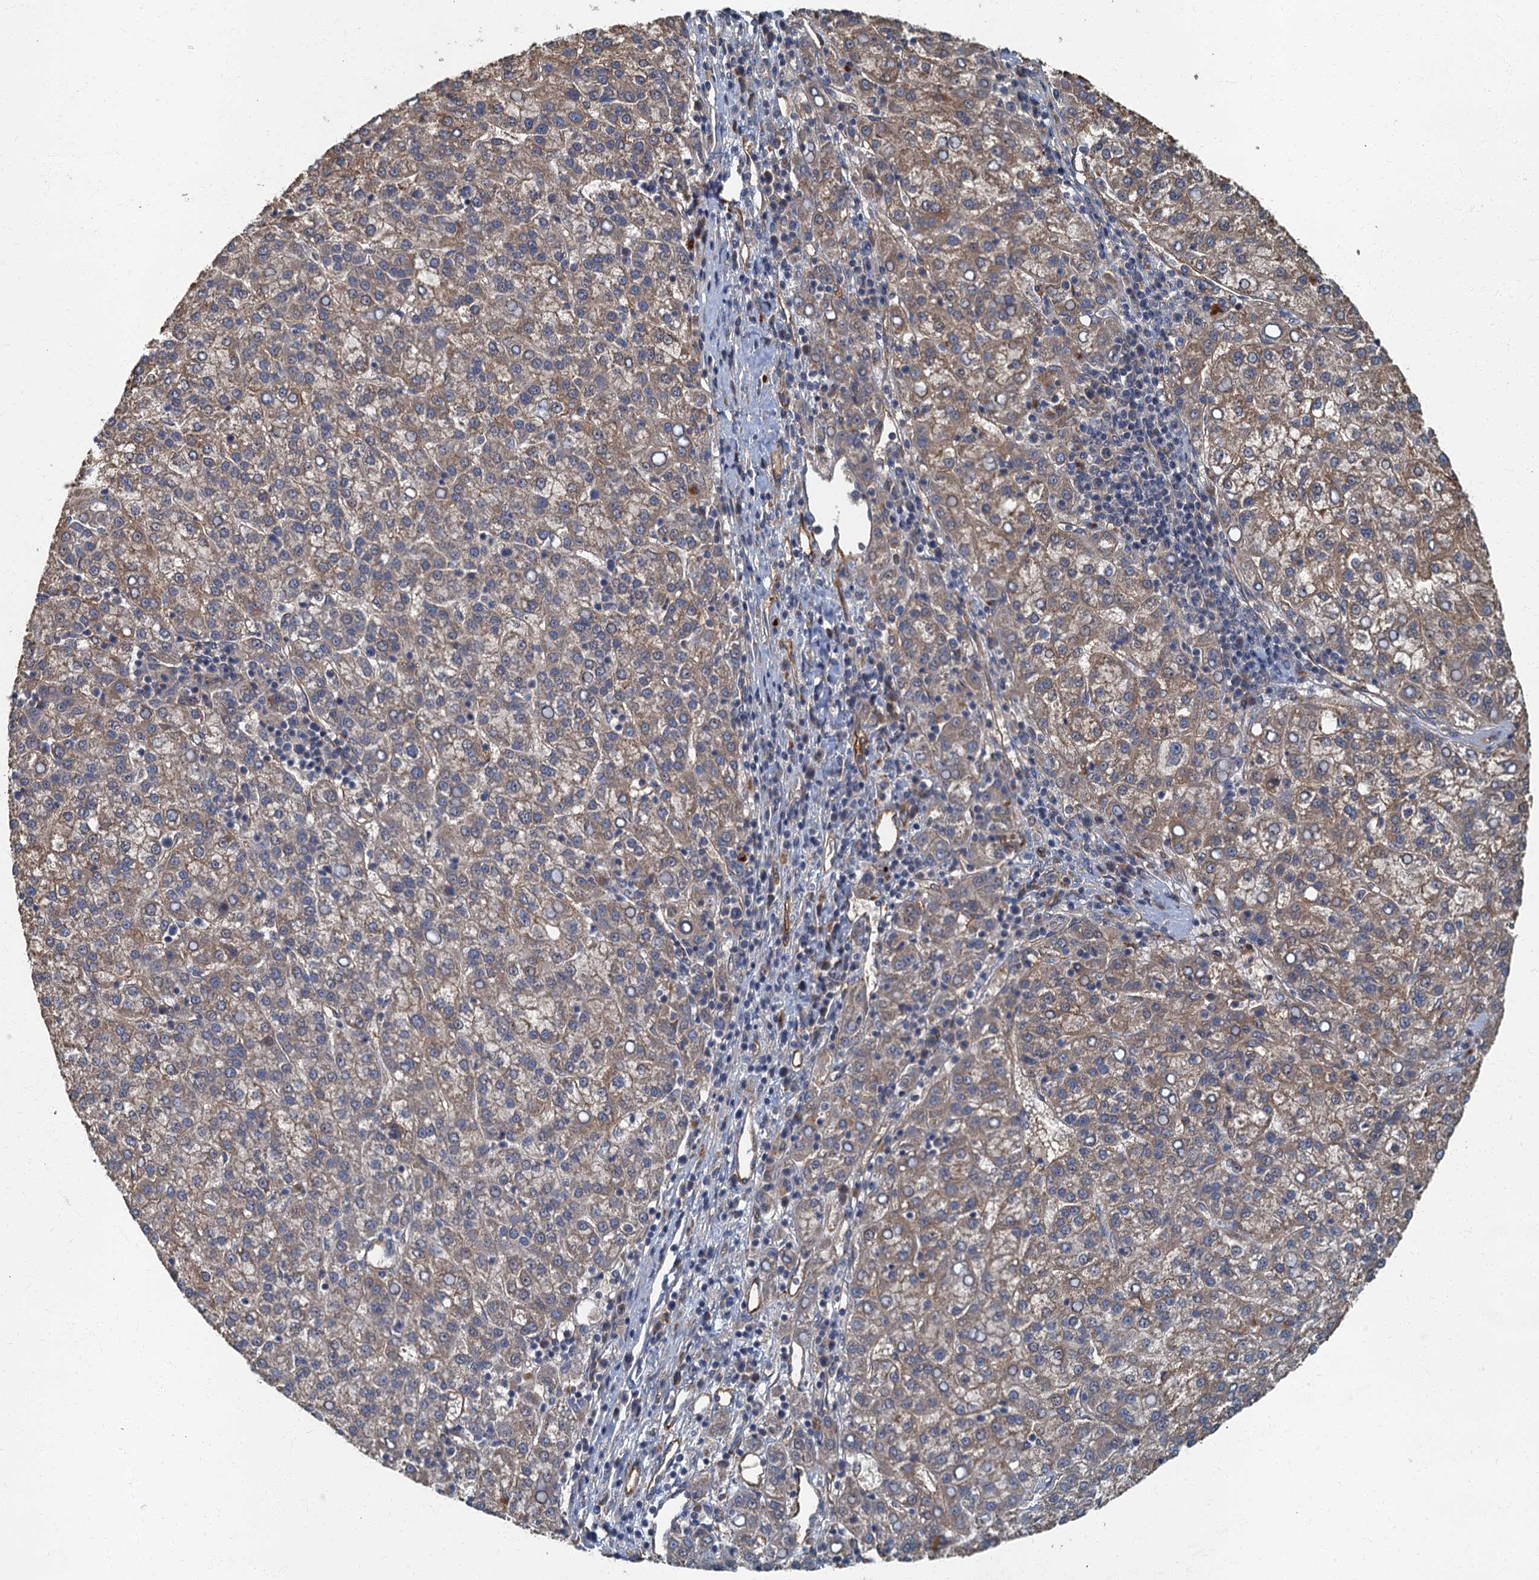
{"staining": {"intensity": "weak", "quantity": ">75%", "location": "cytoplasmic/membranous"}, "tissue": "liver cancer", "cell_type": "Tumor cells", "image_type": "cancer", "snomed": [{"axis": "morphology", "description": "Carcinoma, Hepatocellular, NOS"}, {"axis": "topography", "description": "Liver"}], "caption": "Immunohistochemistry of liver hepatocellular carcinoma shows low levels of weak cytoplasmic/membranous positivity in approximately >75% of tumor cells. (DAB IHC with brightfield microscopy, high magnification).", "gene": "ARL11", "patient": {"sex": "female", "age": 58}}